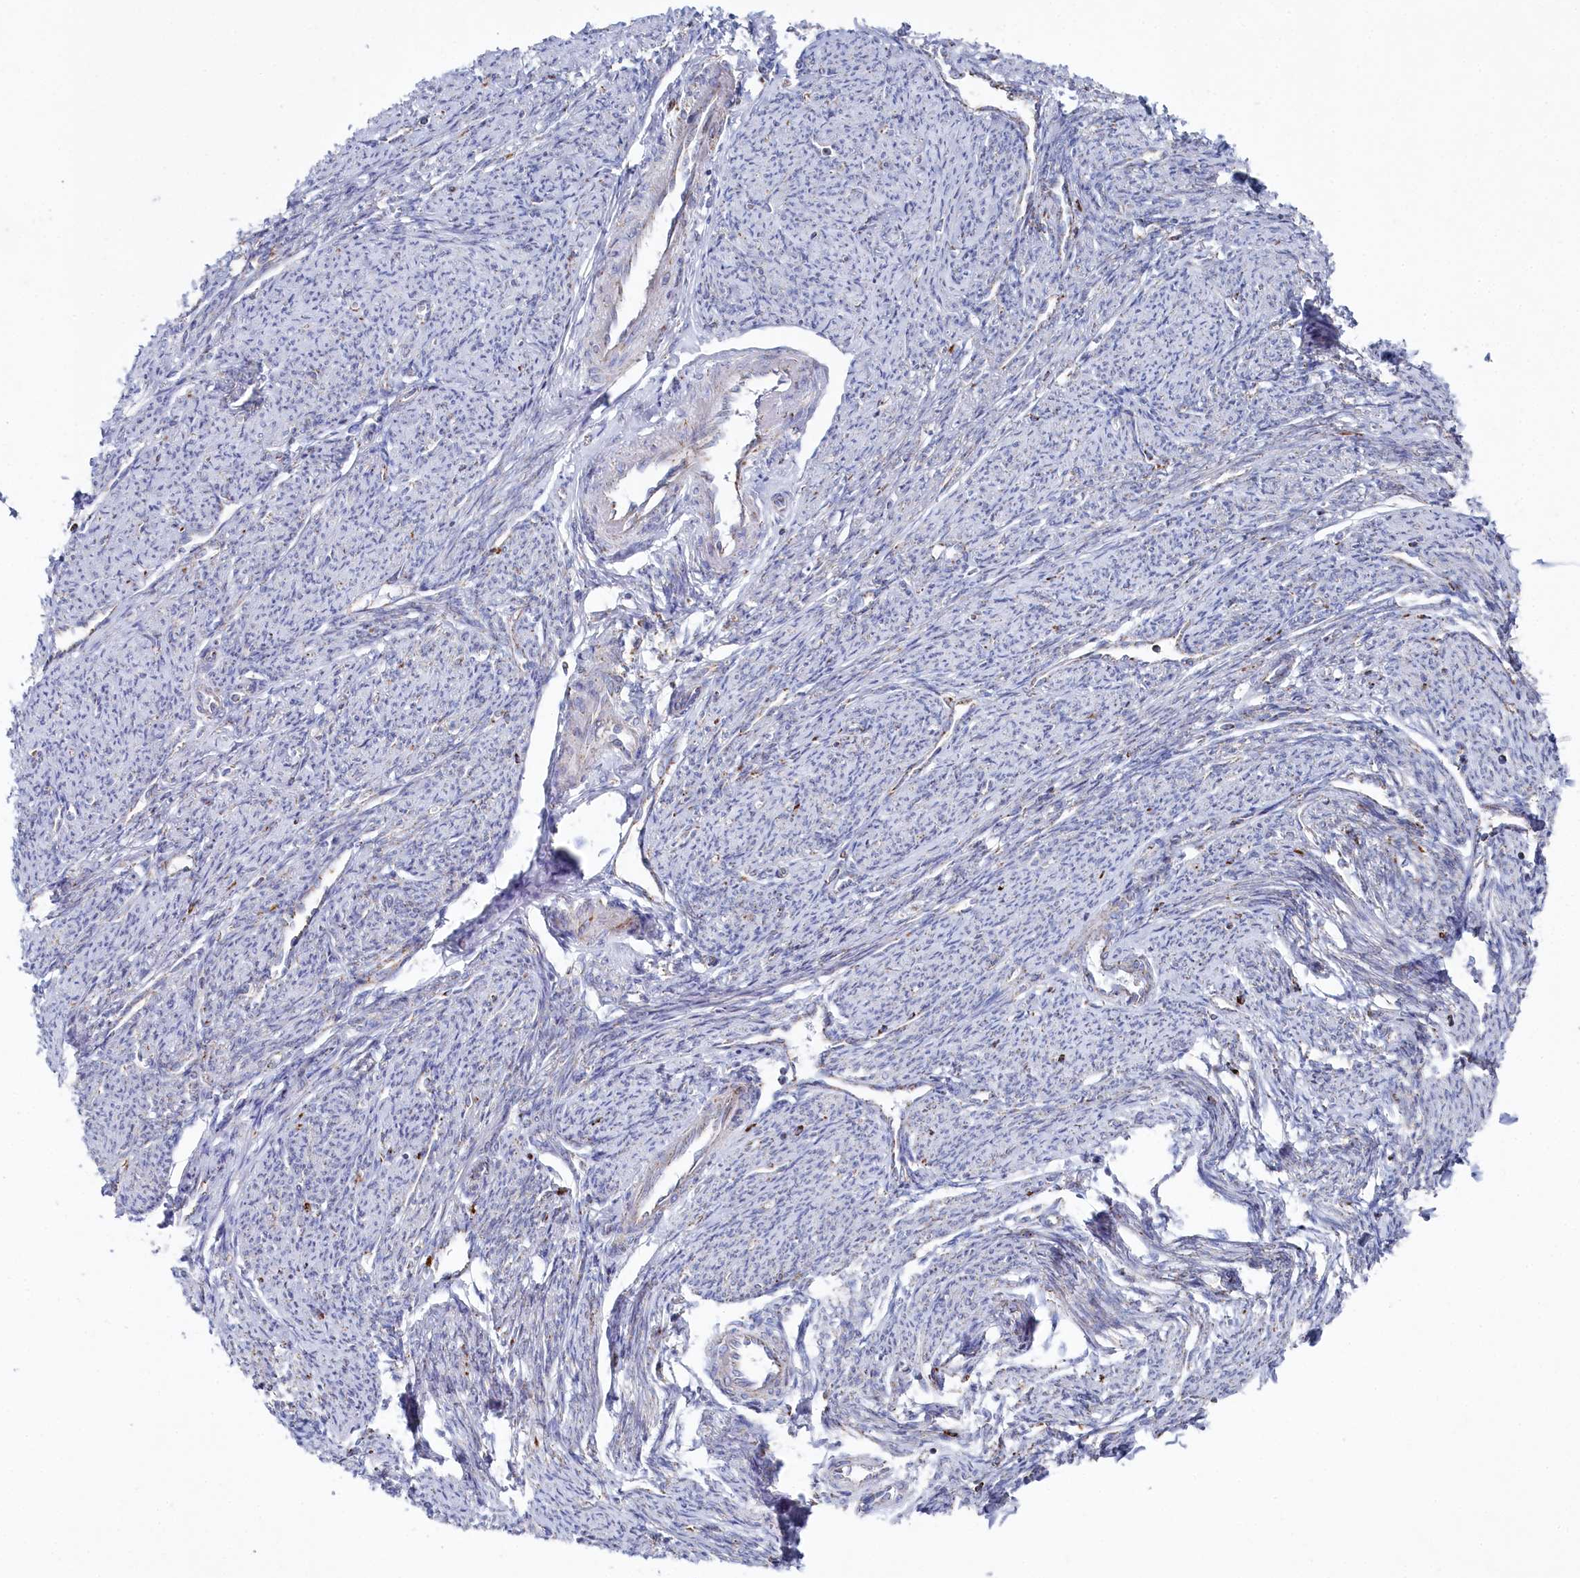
{"staining": {"intensity": "negative", "quantity": "none", "location": "none"}, "tissue": "smooth muscle", "cell_type": "Smooth muscle cells", "image_type": "normal", "snomed": [{"axis": "morphology", "description": "Normal tissue, NOS"}, {"axis": "topography", "description": "Smooth muscle"}, {"axis": "topography", "description": "Uterus"}], "caption": "Immunohistochemistry (IHC) histopathology image of benign smooth muscle: smooth muscle stained with DAB demonstrates no significant protein expression in smooth muscle cells.", "gene": "GLS2", "patient": {"sex": "female", "age": 59}}